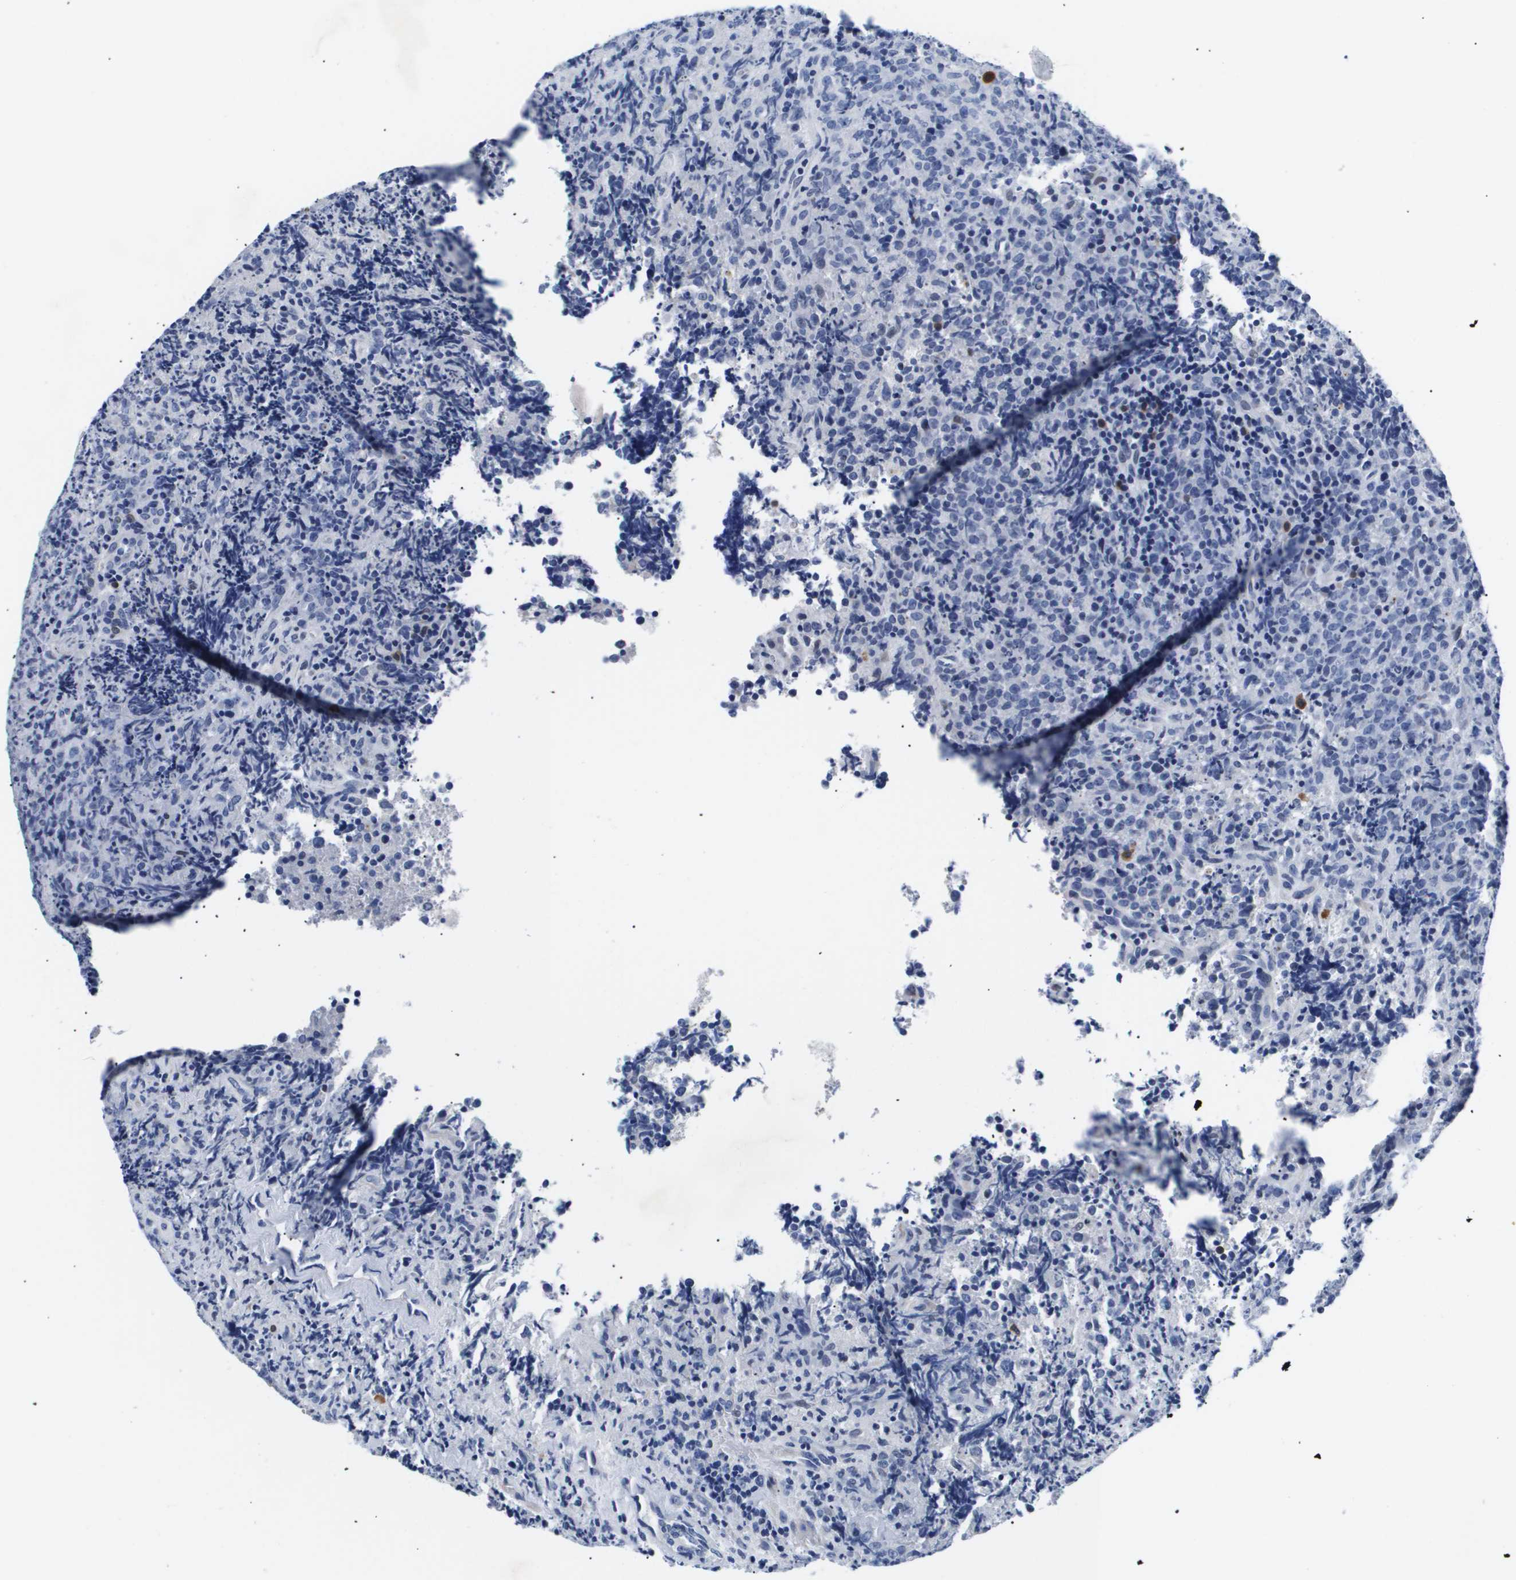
{"staining": {"intensity": "negative", "quantity": "none", "location": "none"}, "tissue": "lymphoma", "cell_type": "Tumor cells", "image_type": "cancer", "snomed": [{"axis": "morphology", "description": "Malignant lymphoma, non-Hodgkin's type, High grade"}, {"axis": "topography", "description": "Tonsil"}], "caption": "Lymphoma was stained to show a protein in brown. There is no significant positivity in tumor cells.", "gene": "SHD", "patient": {"sex": "female", "age": 36}}